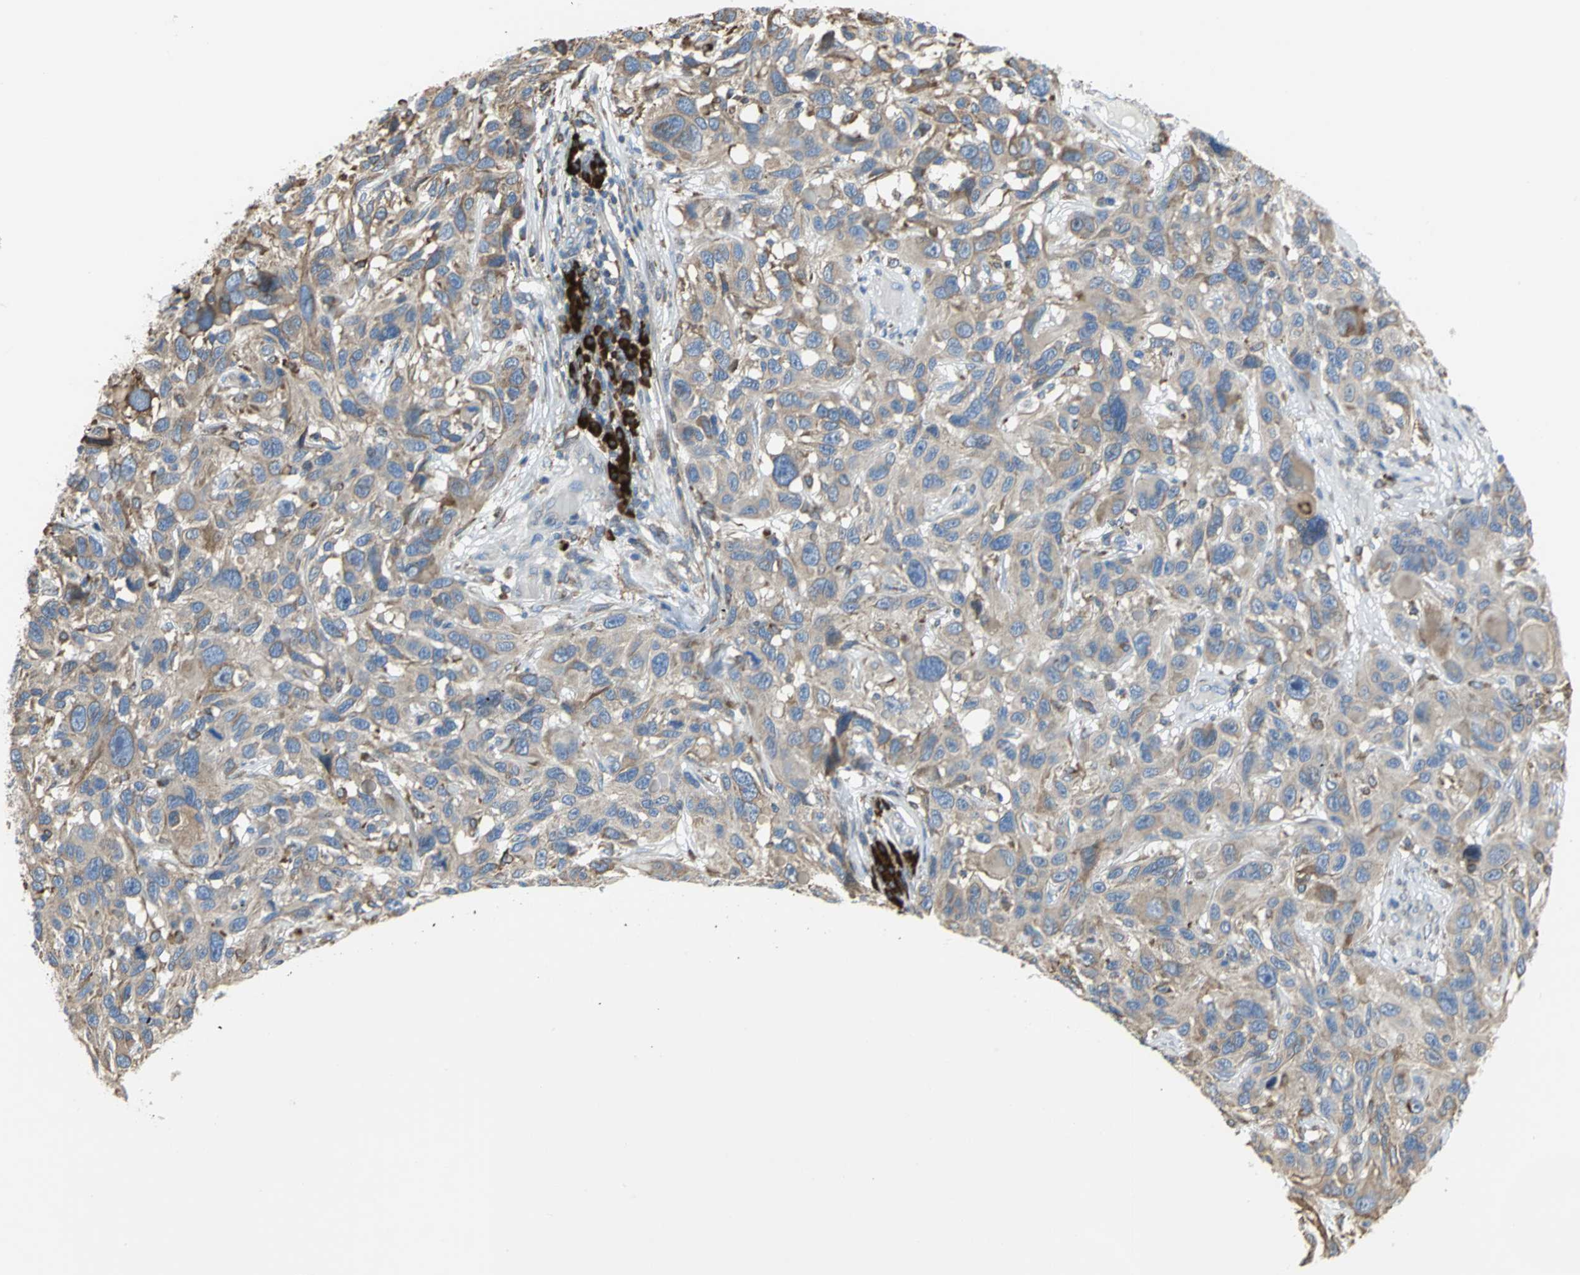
{"staining": {"intensity": "weak", "quantity": ">75%", "location": "cytoplasmic/membranous"}, "tissue": "melanoma", "cell_type": "Tumor cells", "image_type": "cancer", "snomed": [{"axis": "morphology", "description": "Malignant melanoma, NOS"}, {"axis": "topography", "description": "Skin"}], "caption": "This histopathology image reveals IHC staining of melanoma, with low weak cytoplasmic/membranous expression in approximately >75% of tumor cells.", "gene": "SDF2L1", "patient": {"sex": "male", "age": 53}}